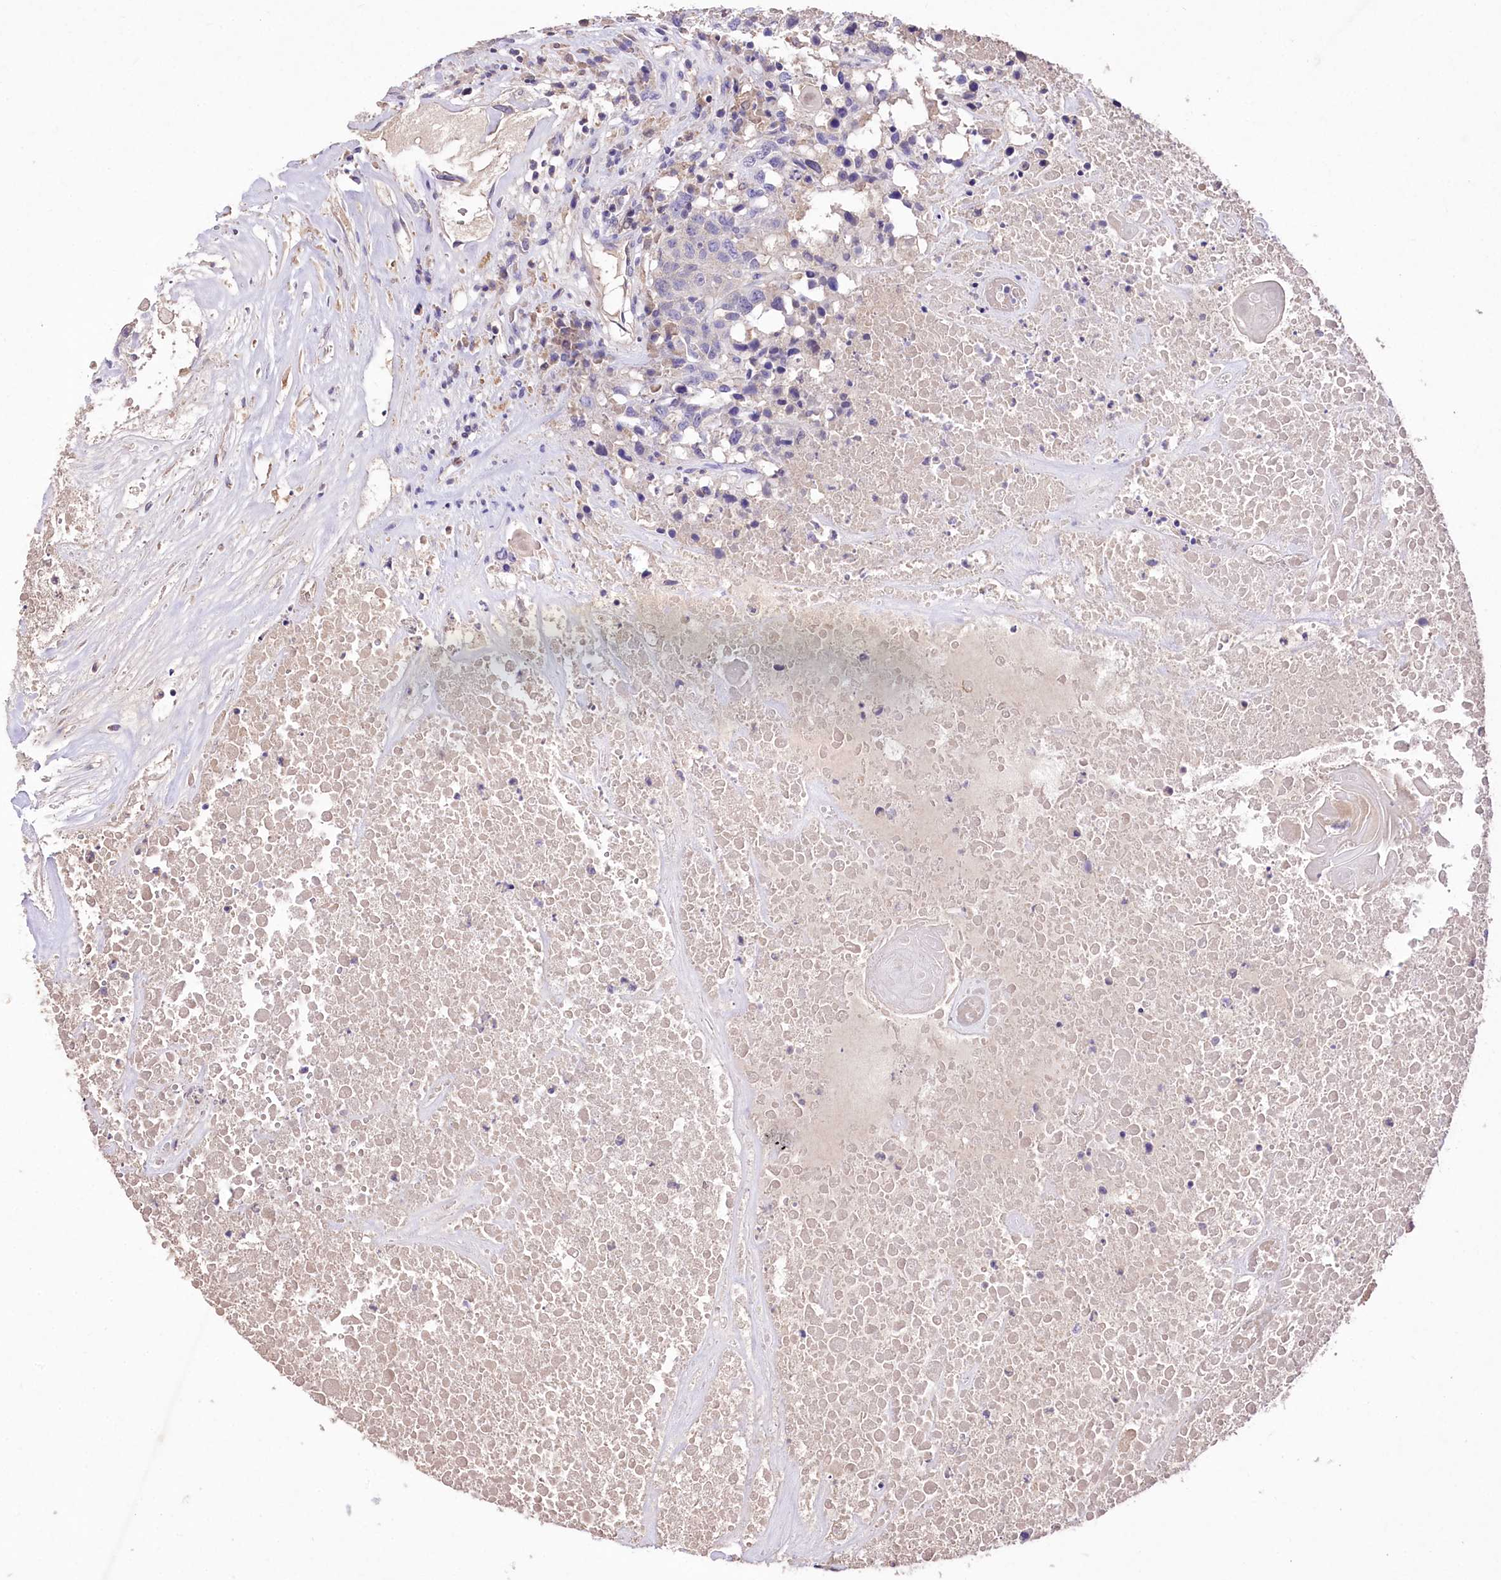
{"staining": {"intensity": "negative", "quantity": "none", "location": "none"}, "tissue": "head and neck cancer", "cell_type": "Tumor cells", "image_type": "cancer", "snomed": [{"axis": "morphology", "description": "Squamous cell carcinoma, NOS"}, {"axis": "topography", "description": "Head-Neck"}], "caption": "Protein analysis of squamous cell carcinoma (head and neck) exhibits no significant positivity in tumor cells.", "gene": "PCYOX1L", "patient": {"sex": "male", "age": 66}}